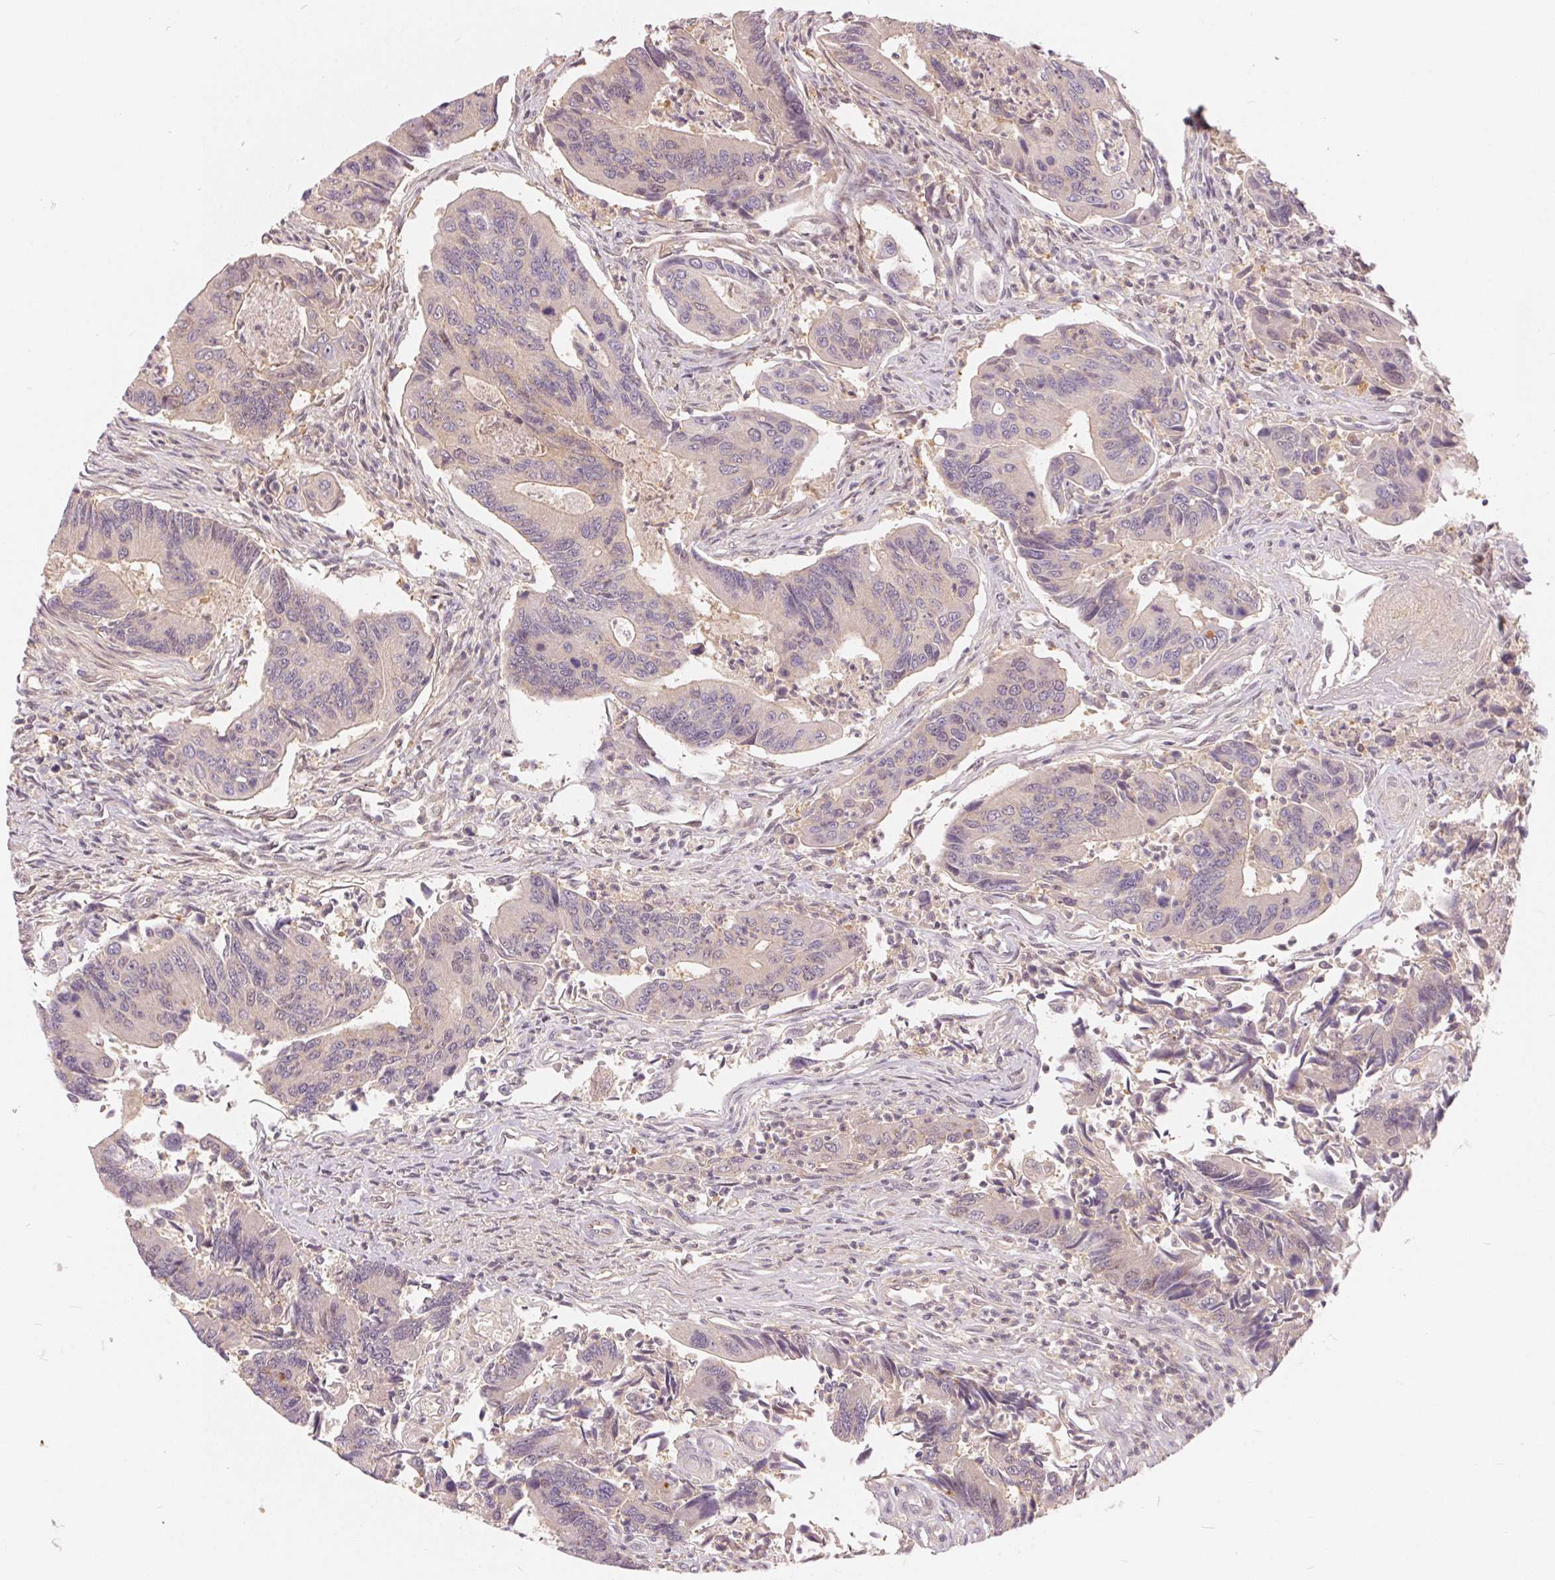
{"staining": {"intensity": "weak", "quantity": "25%-75%", "location": "cytoplasmic/membranous"}, "tissue": "colorectal cancer", "cell_type": "Tumor cells", "image_type": "cancer", "snomed": [{"axis": "morphology", "description": "Adenocarcinoma, NOS"}, {"axis": "topography", "description": "Colon"}], "caption": "Immunohistochemistry (IHC) of human colorectal cancer displays low levels of weak cytoplasmic/membranous staining in about 25%-75% of tumor cells. (DAB IHC with brightfield microscopy, high magnification).", "gene": "BLMH", "patient": {"sex": "female", "age": 67}}